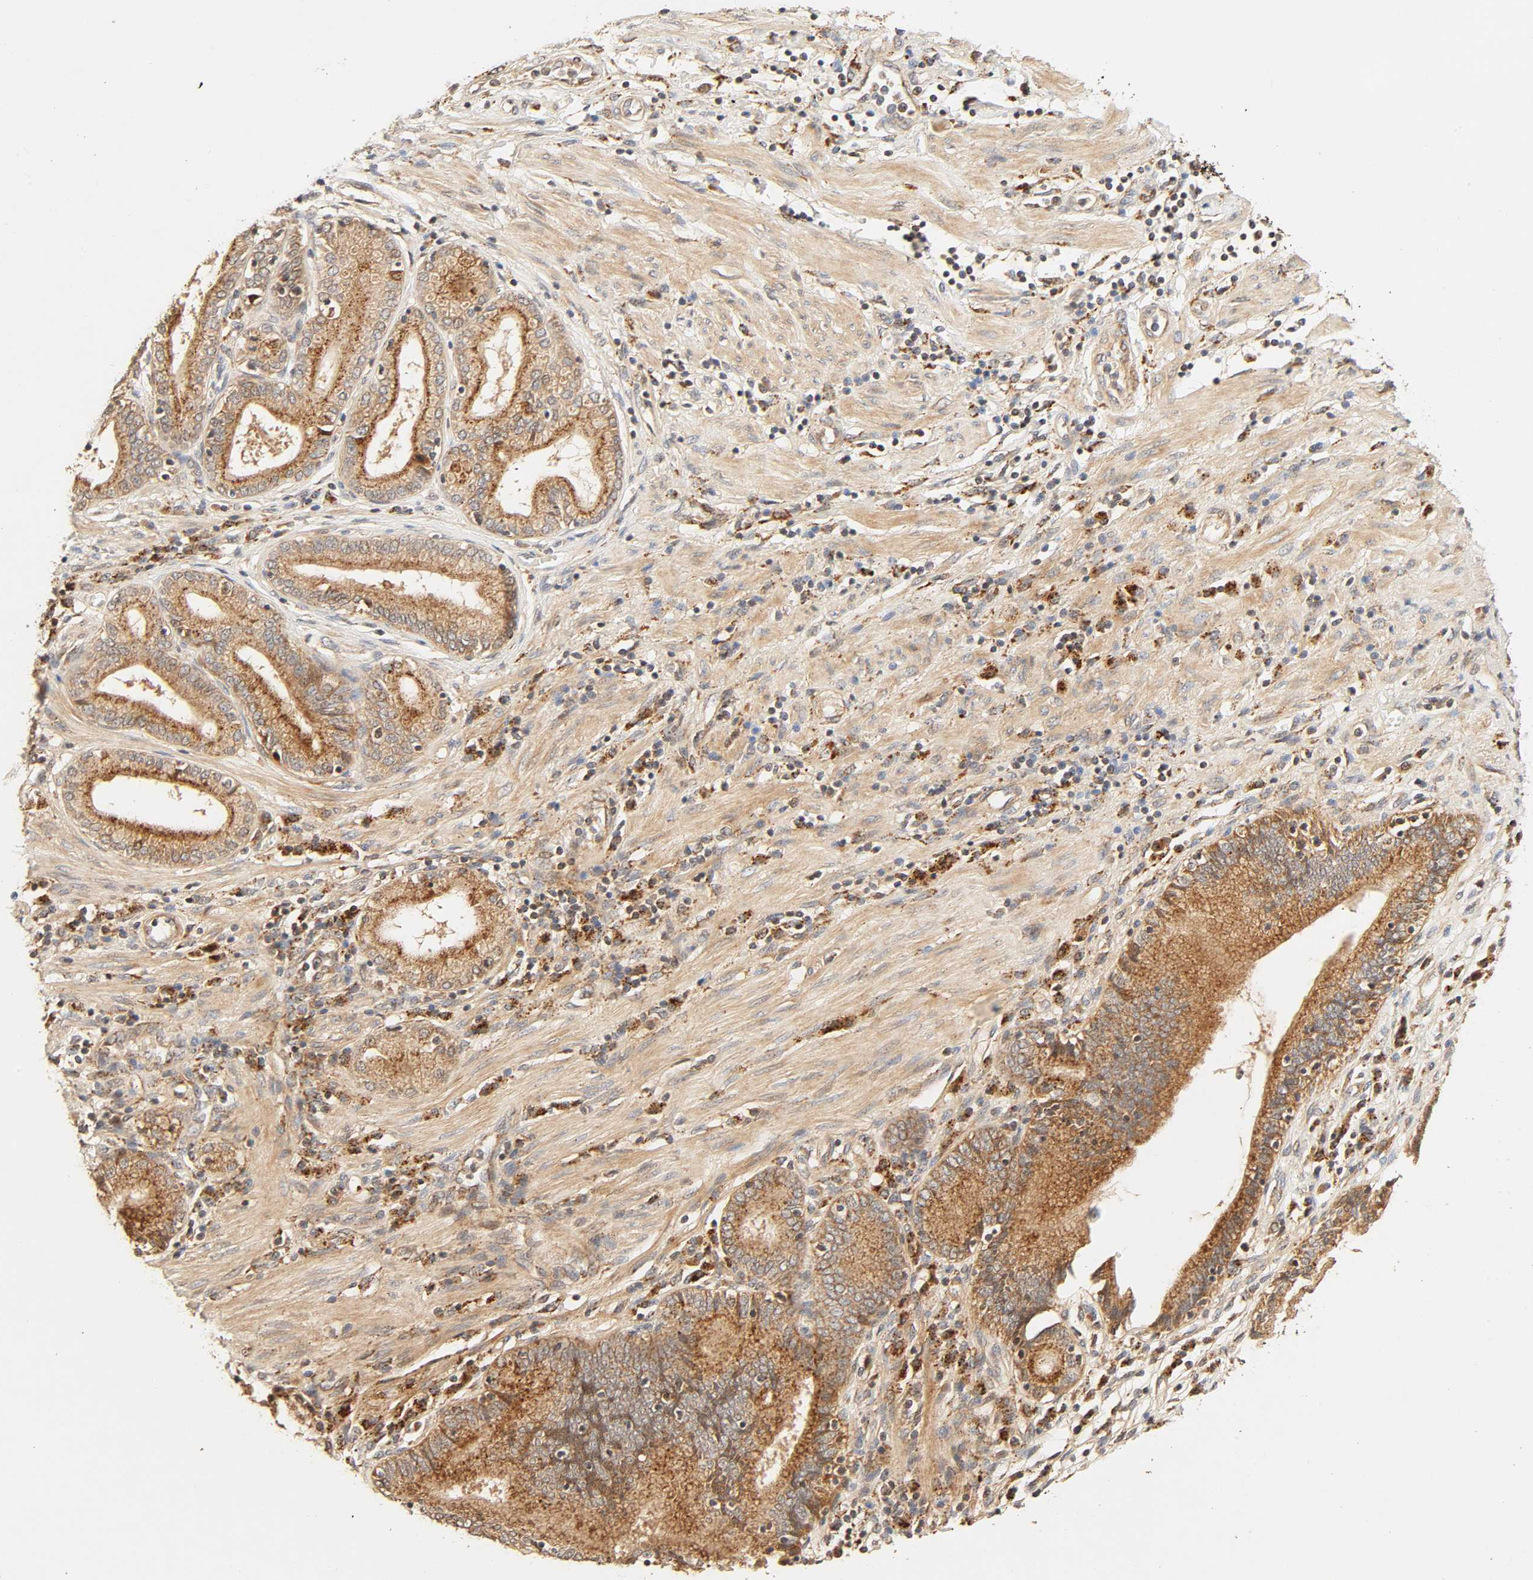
{"staining": {"intensity": "strong", "quantity": ">75%", "location": "cytoplasmic/membranous"}, "tissue": "pancreatic cancer", "cell_type": "Tumor cells", "image_type": "cancer", "snomed": [{"axis": "morphology", "description": "Adenocarcinoma, NOS"}, {"axis": "topography", "description": "Pancreas"}], "caption": "Pancreatic adenocarcinoma tissue shows strong cytoplasmic/membranous expression in about >75% of tumor cells", "gene": "MAPK6", "patient": {"sex": "female", "age": 48}}